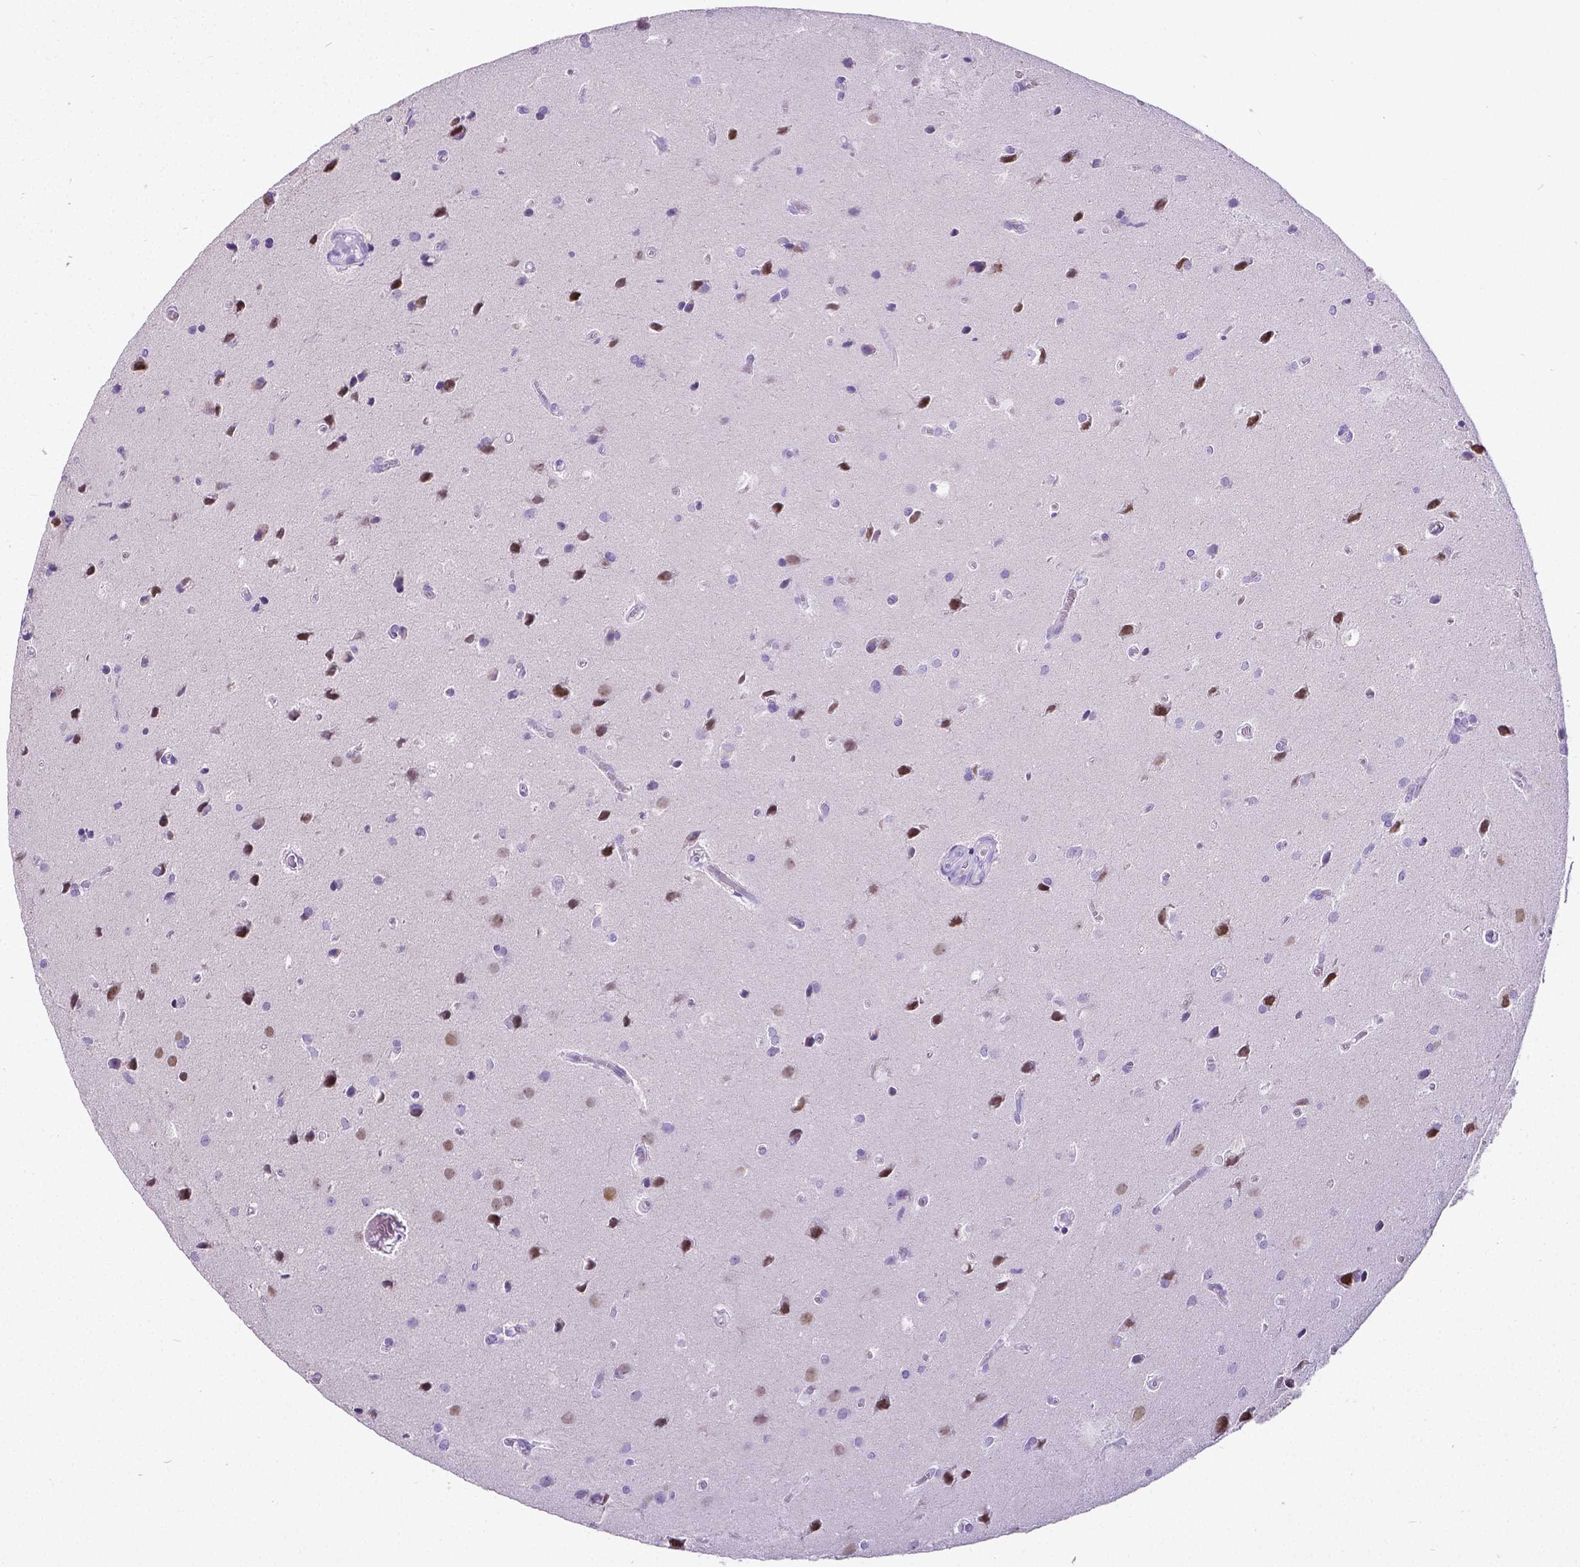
{"staining": {"intensity": "negative", "quantity": "none", "location": "none"}, "tissue": "glioma", "cell_type": "Tumor cells", "image_type": "cancer", "snomed": [{"axis": "morphology", "description": "Glioma, malignant, Low grade"}, {"axis": "topography", "description": "Brain"}], "caption": "Glioma stained for a protein using IHC displays no expression tumor cells.", "gene": "SATB2", "patient": {"sex": "male", "age": 58}}